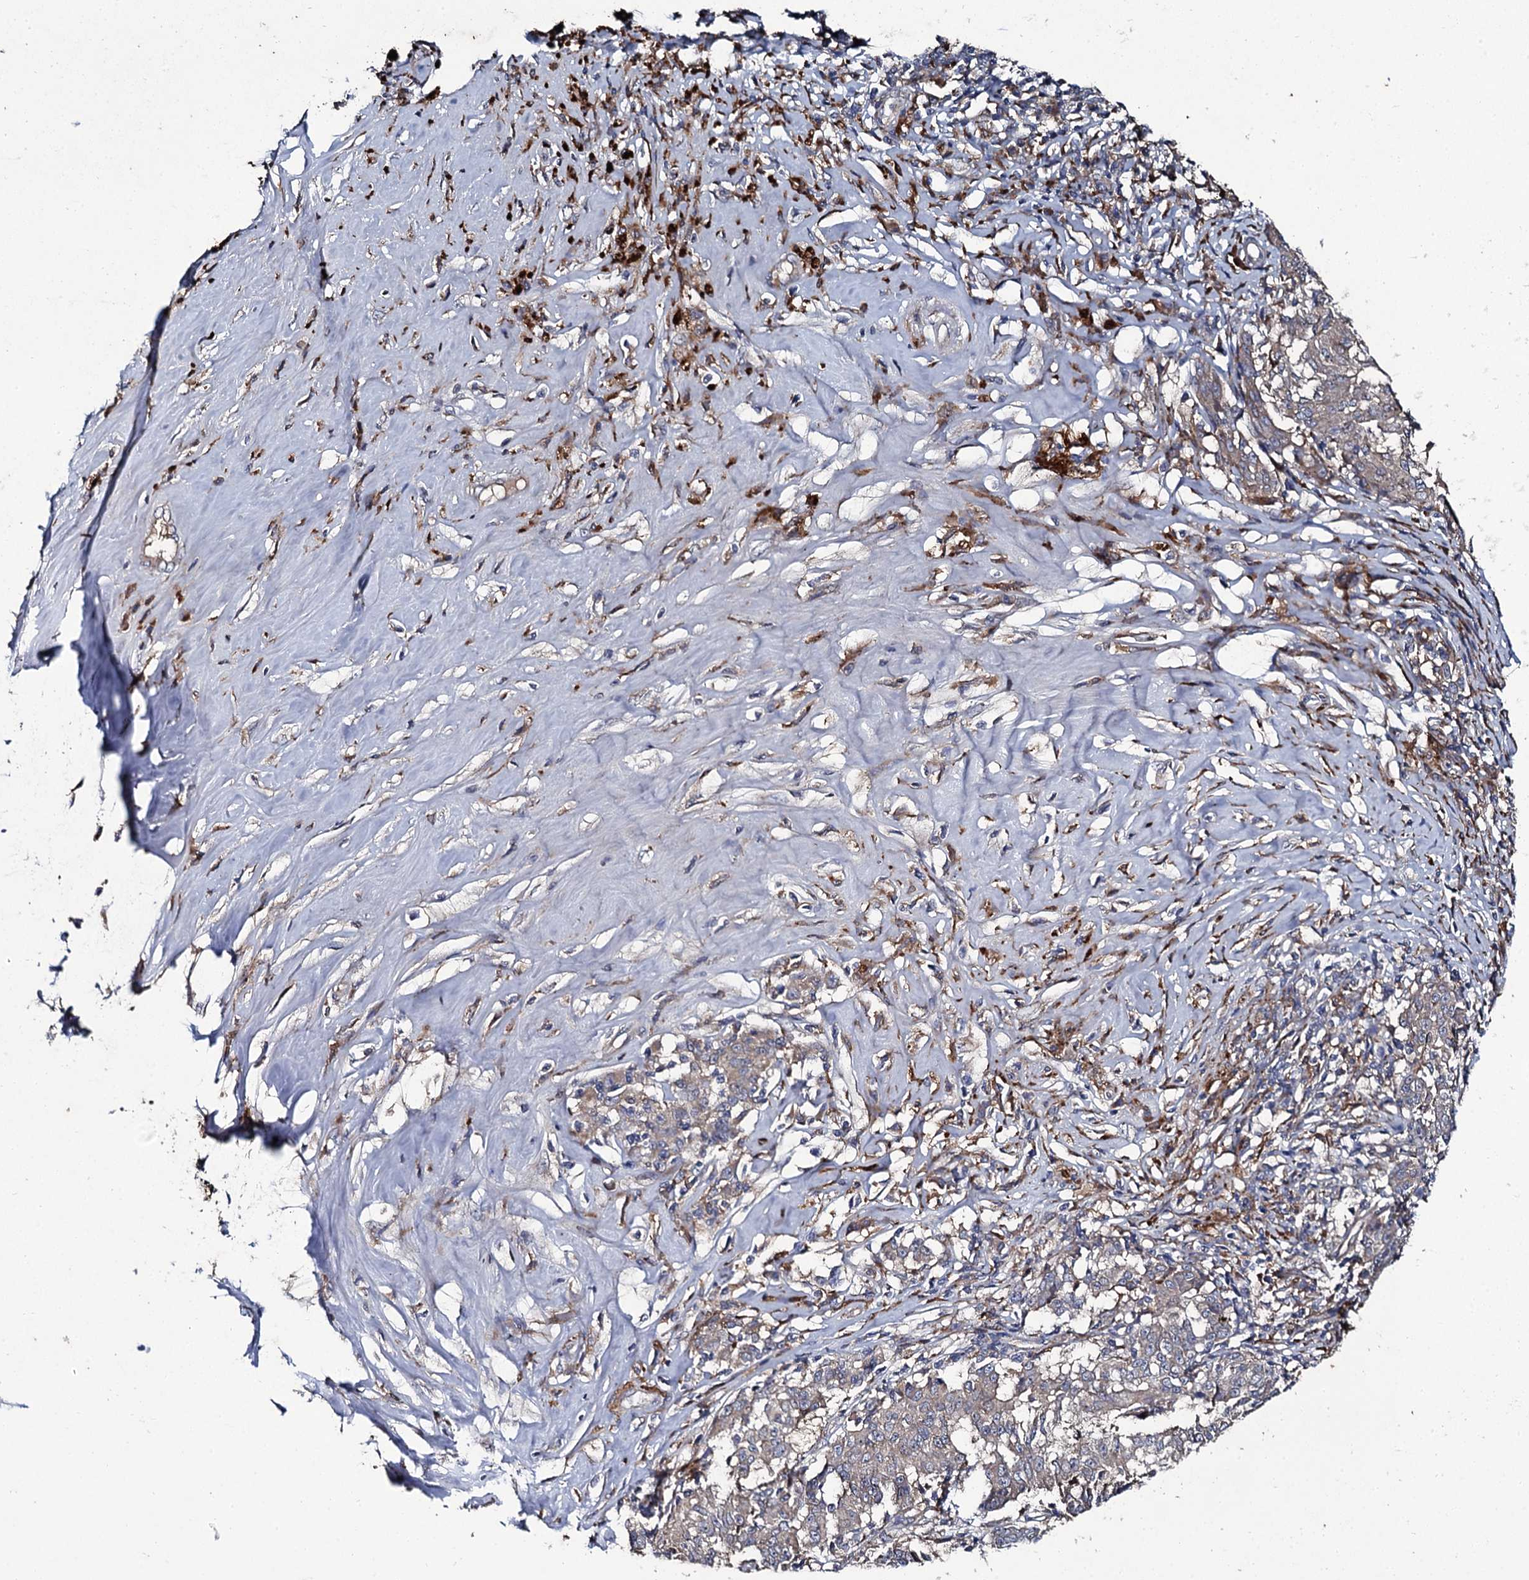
{"staining": {"intensity": "negative", "quantity": "none", "location": "none"}, "tissue": "melanoma", "cell_type": "Tumor cells", "image_type": "cancer", "snomed": [{"axis": "morphology", "description": "Malignant melanoma, NOS"}, {"axis": "topography", "description": "Skin"}], "caption": "Immunohistochemistry (IHC) of melanoma demonstrates no positivity in tumor cells. (Brightfield microscopy of DAB immunohistochemistry (IHC) at high magnification).", "gene": "LRRC28", "patient": {"sex": "female", "age": 72}}